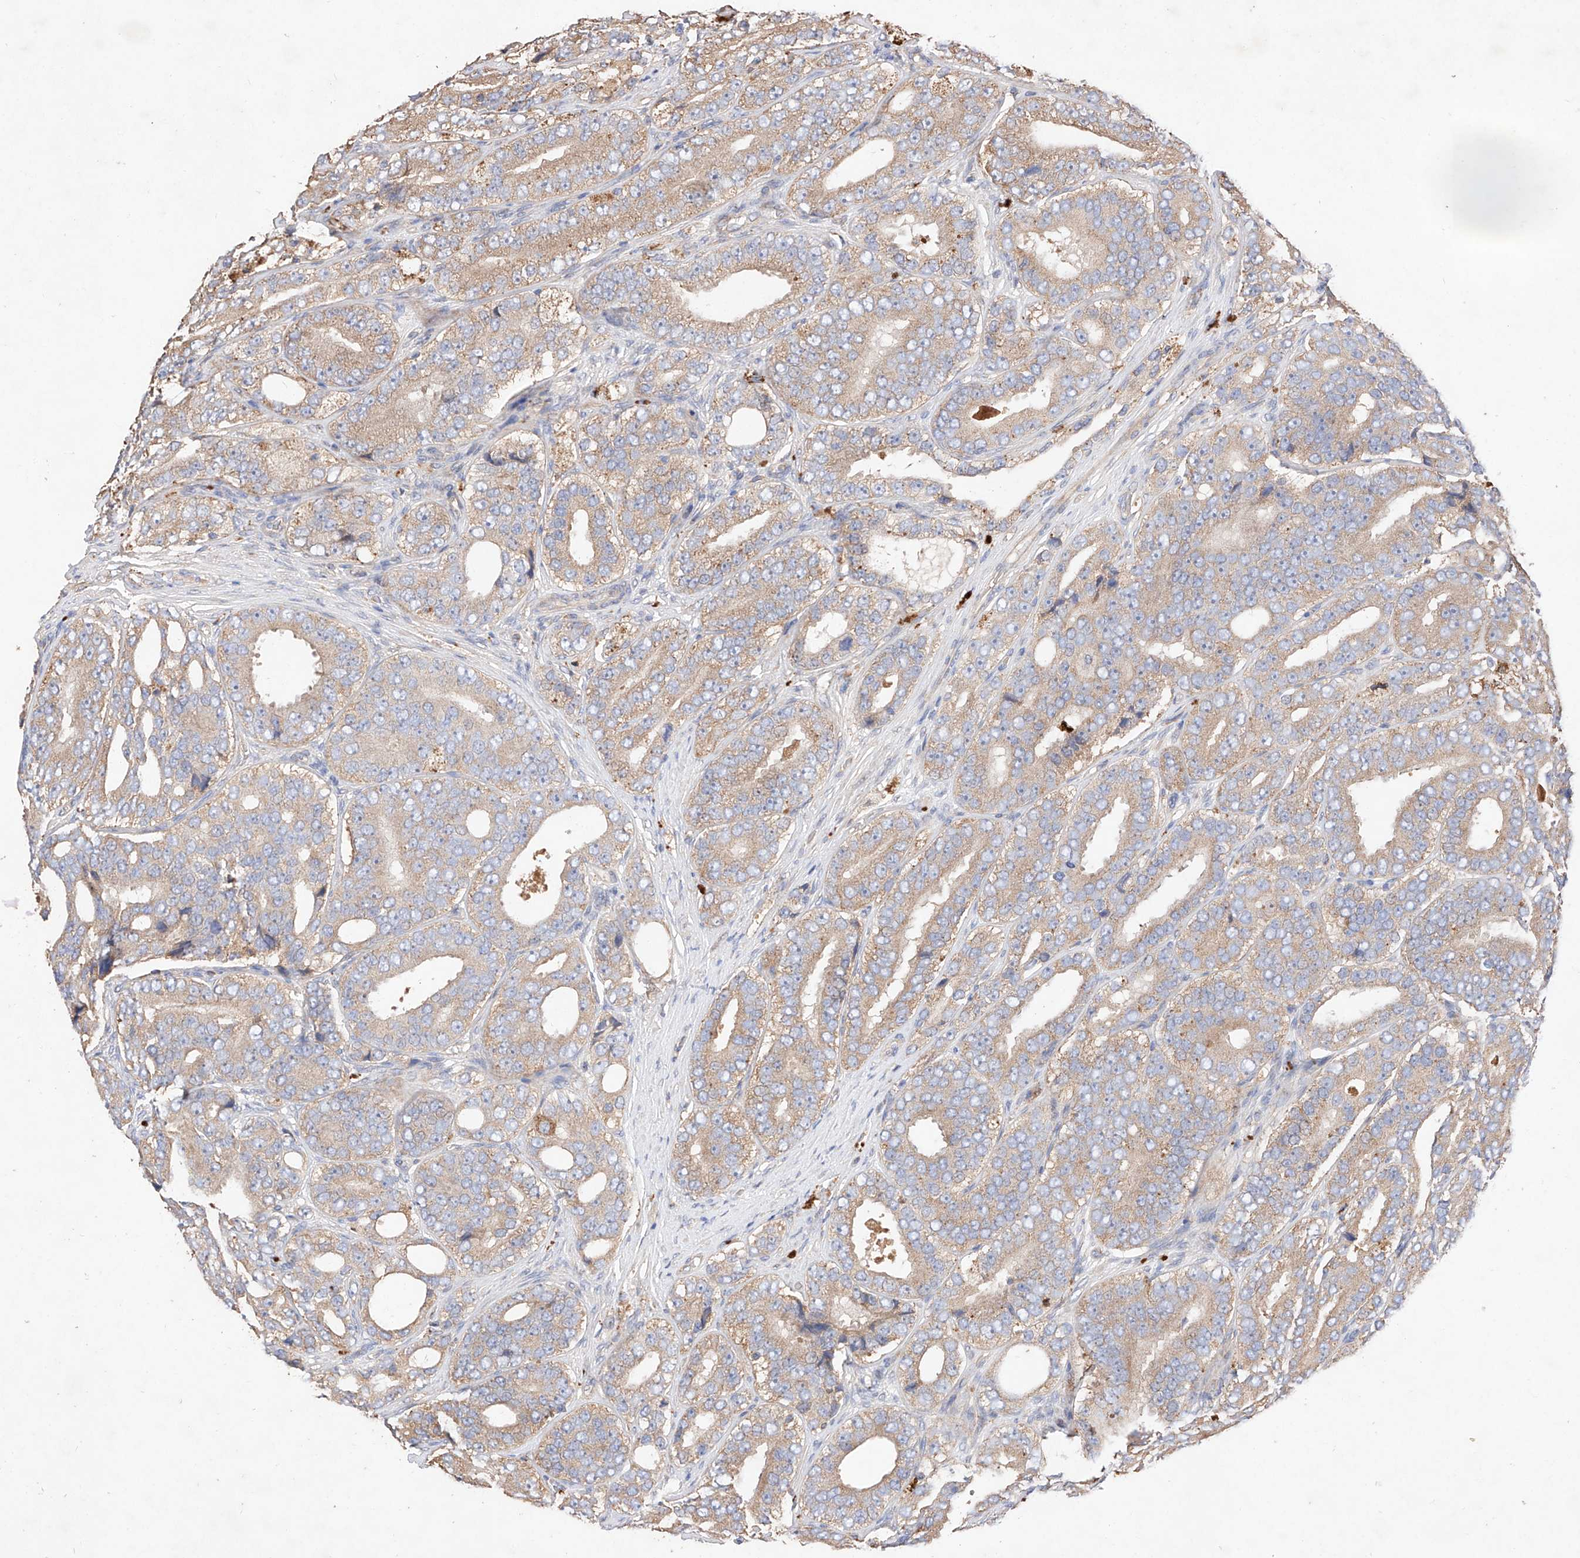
{"staining": {"intensity": "weak", "quantity": ">75%", "location": "cytoplasmic/membranous"}, "tissue": "prostate cancer", "cell_type": "Tumor cells", "image_type": "cancer", "snomed": [{"axis": "morphology", "description": "Adenocarcinoma, High grade"}, {"axis": "topography", "description": "Prostate"}], "caption": "Immunohistochemistry of human prostate cancer displays low levels of weak cytoplasmic/membranous expression in approximately >75% of tumor cells. (DAB (3,3'-diaminobenzidine) IHC, brown staining for protein, blue staining for nuclei).", "gene": "C6orf62", "patient": {"sex": "male", "age": 56}}